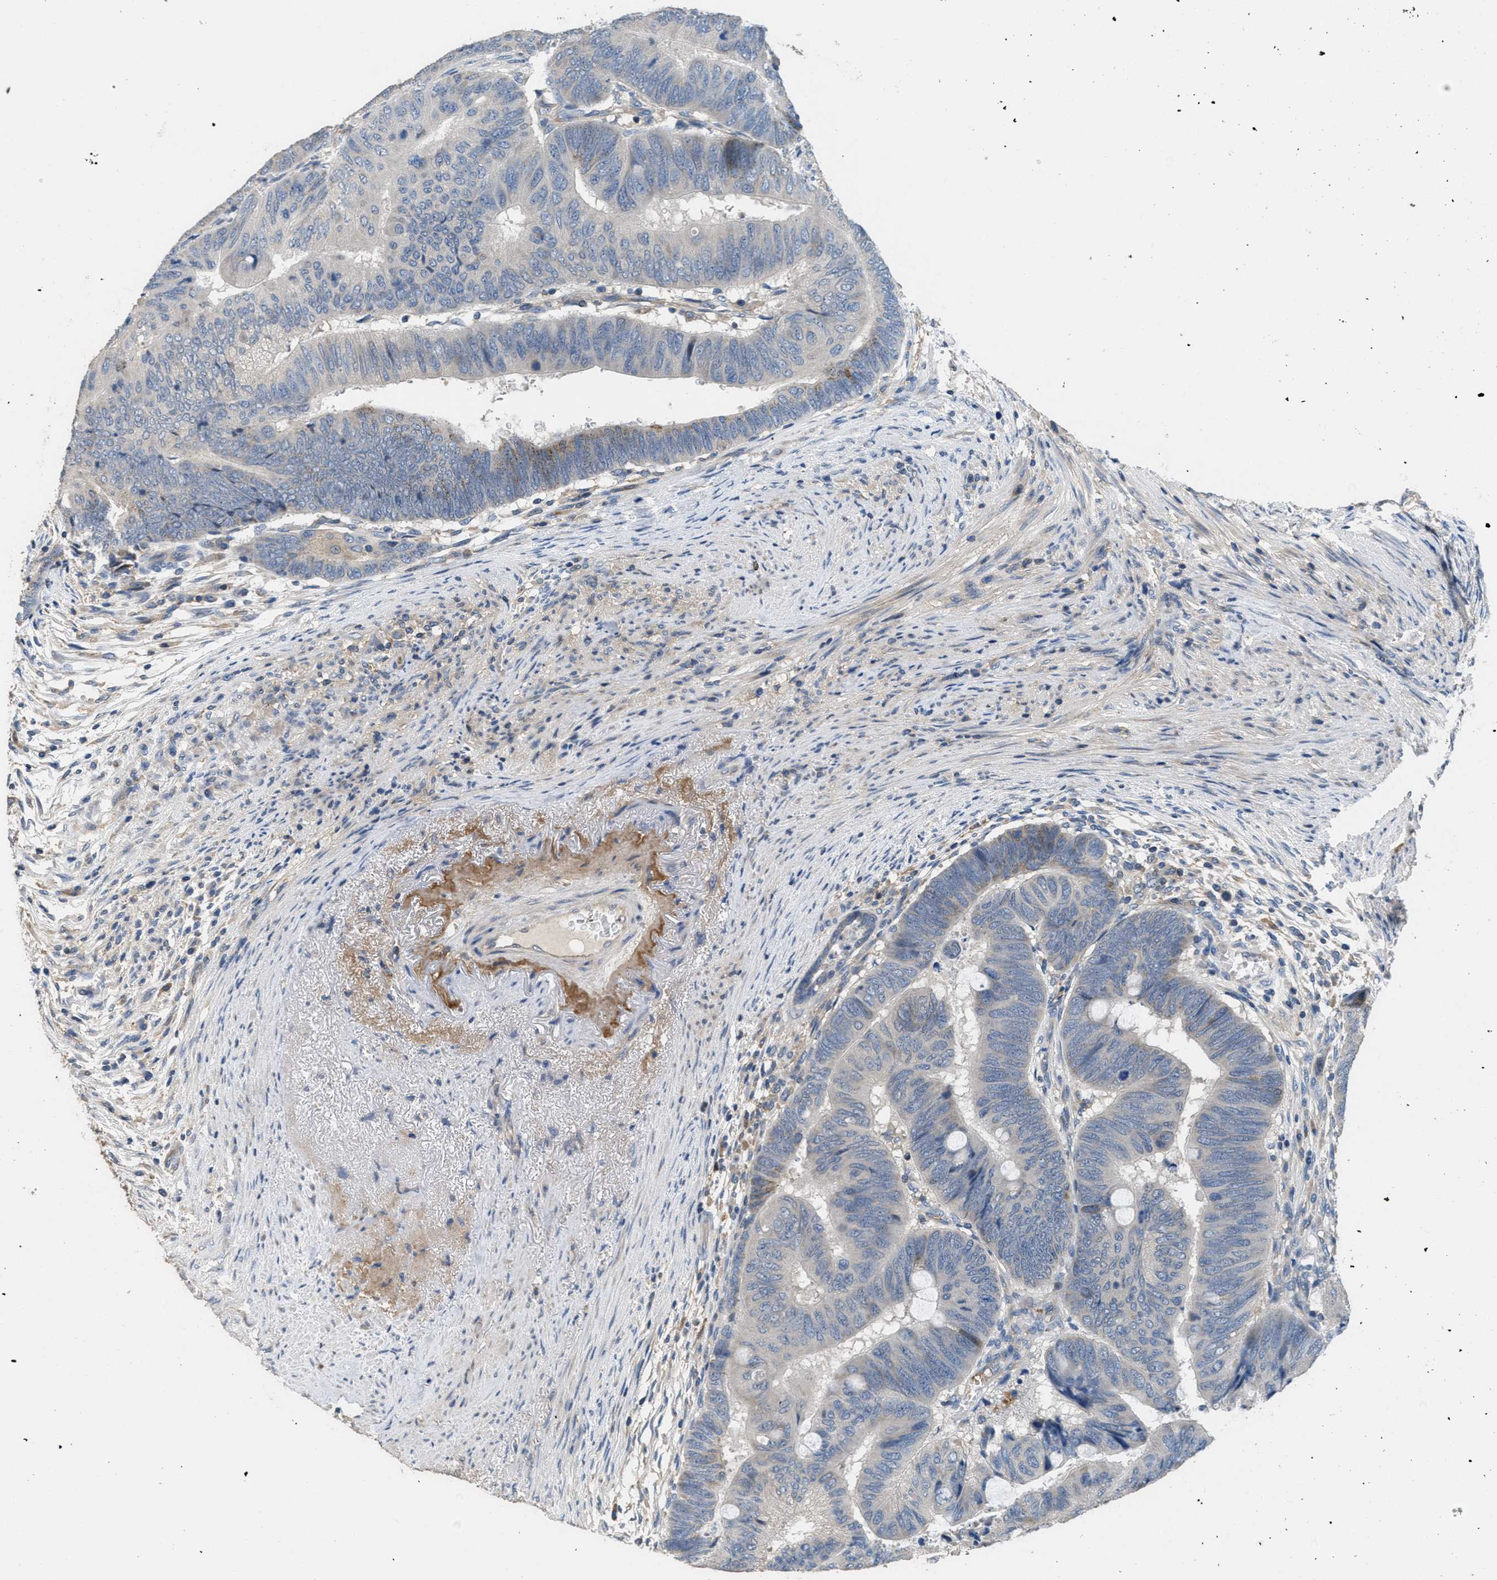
{"staining": {"intensity": "negative", "quantity": "none", "location": "none"}, "tissue": "colorectal cancer", "cell_type": "Tumor cells", "image_type": "cancer", "snomed": [{"axis": "morphology", "description": "Normal tissue, NOS"}, {"axis": "morphology", "description": "Adenocarcinoma, NOS"}, {"axis": "topography", "description": "Rectum"}, {"axis": "topography", "description": "Peripheral nerve tissue"}], "caption": "Immunohistochemistry image of colorectal adenocarcinoma stained for a protein (brown), which shows no staining in tumor cells.", "gene": "DGKE", "patient": {"sex": "male", "age": 92}}